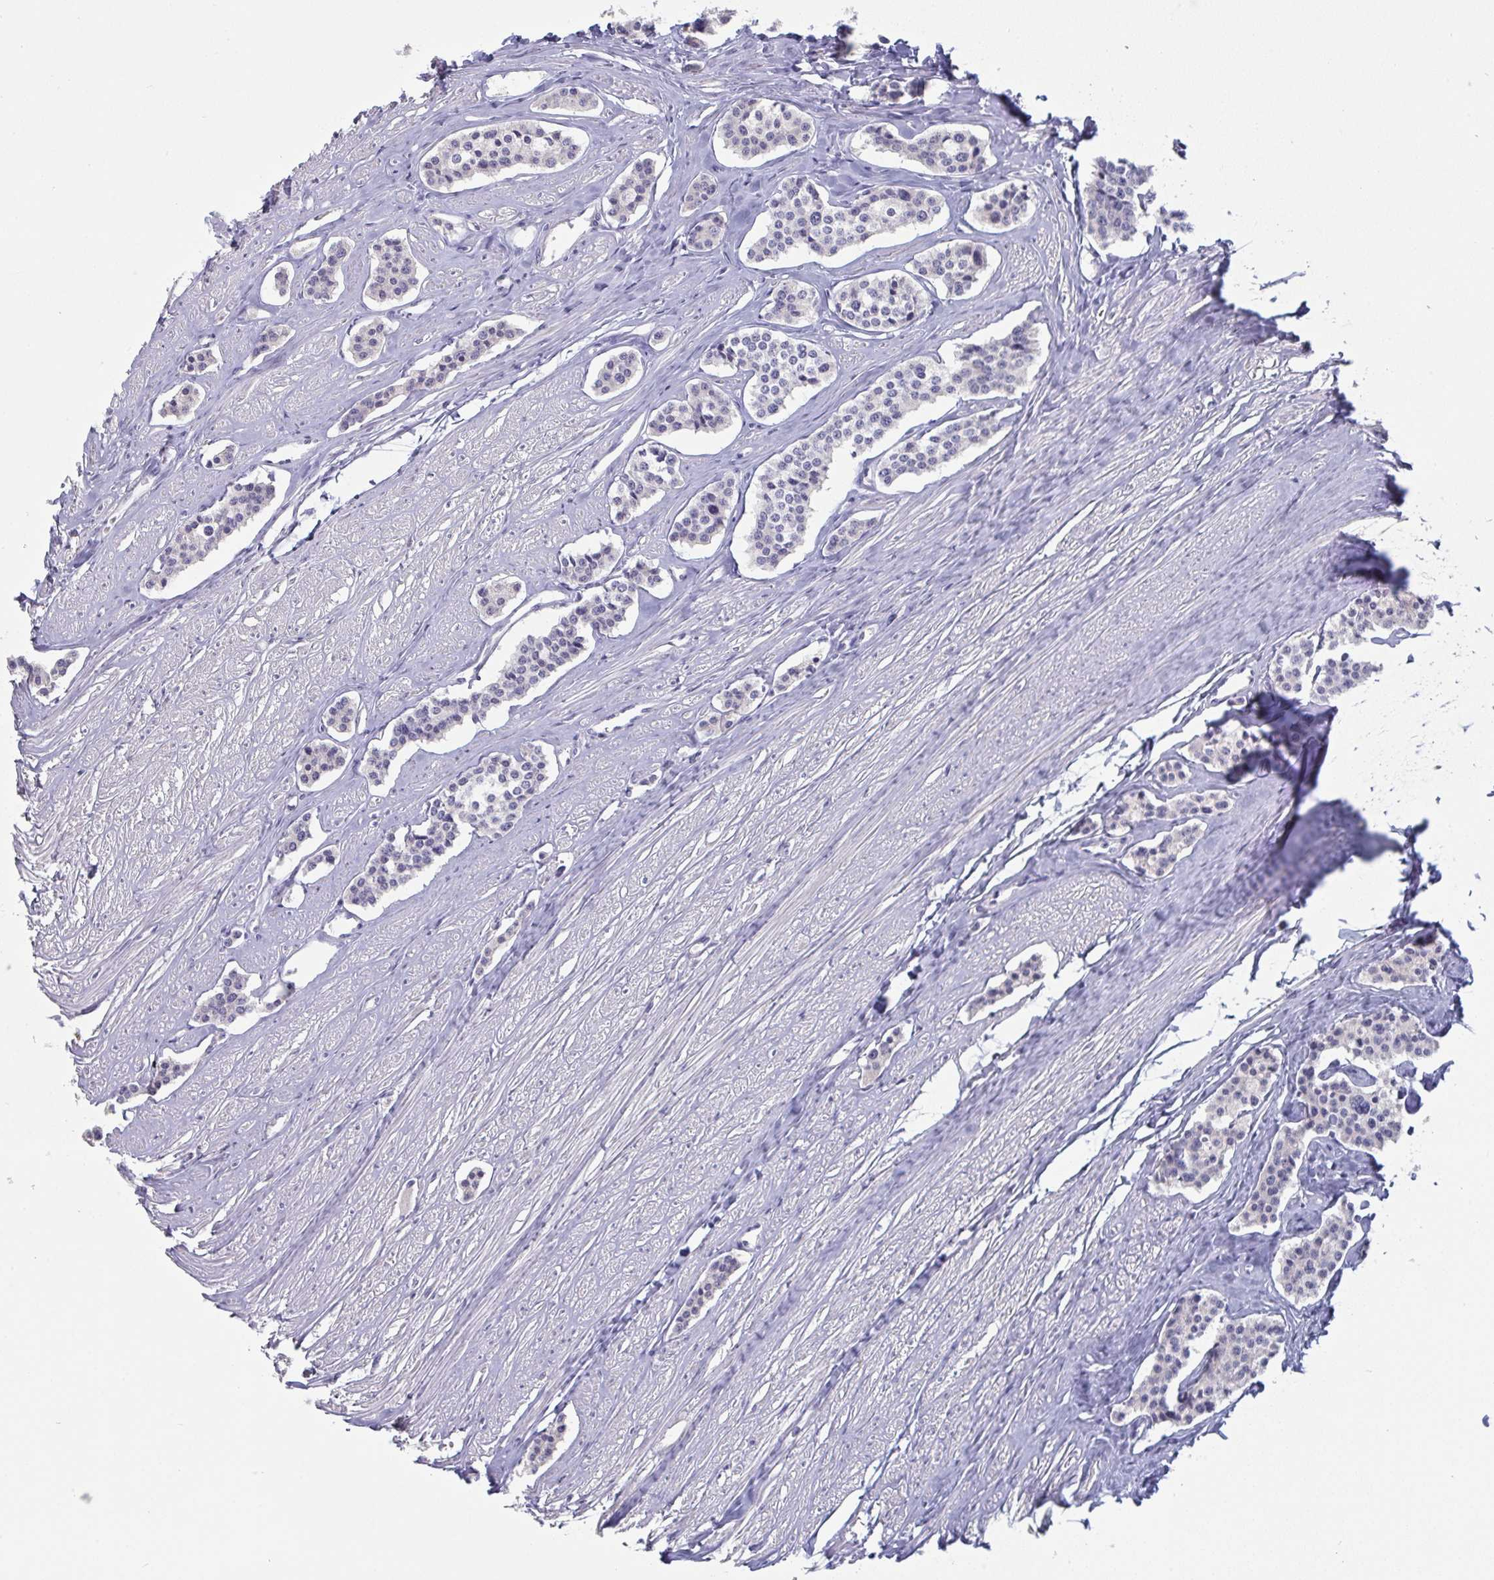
{"staining": {"intensity": "negative", "quantity": "none", "location": "none"}, "tissue": "carcinoid", "cell_type": "Tumor cells", "image_type": "cancer", "snomed": [{"axis": "morphology", "description": "Carcinoid, malignant, NOS"}, {"axis": "topography", "description": "Small intestine"}], "caption": "Image shows no protein staining in tumor cells of carcinoid tissue.", "gene": "HGFAC", "patient": {"sex": "male", "age": 60}}